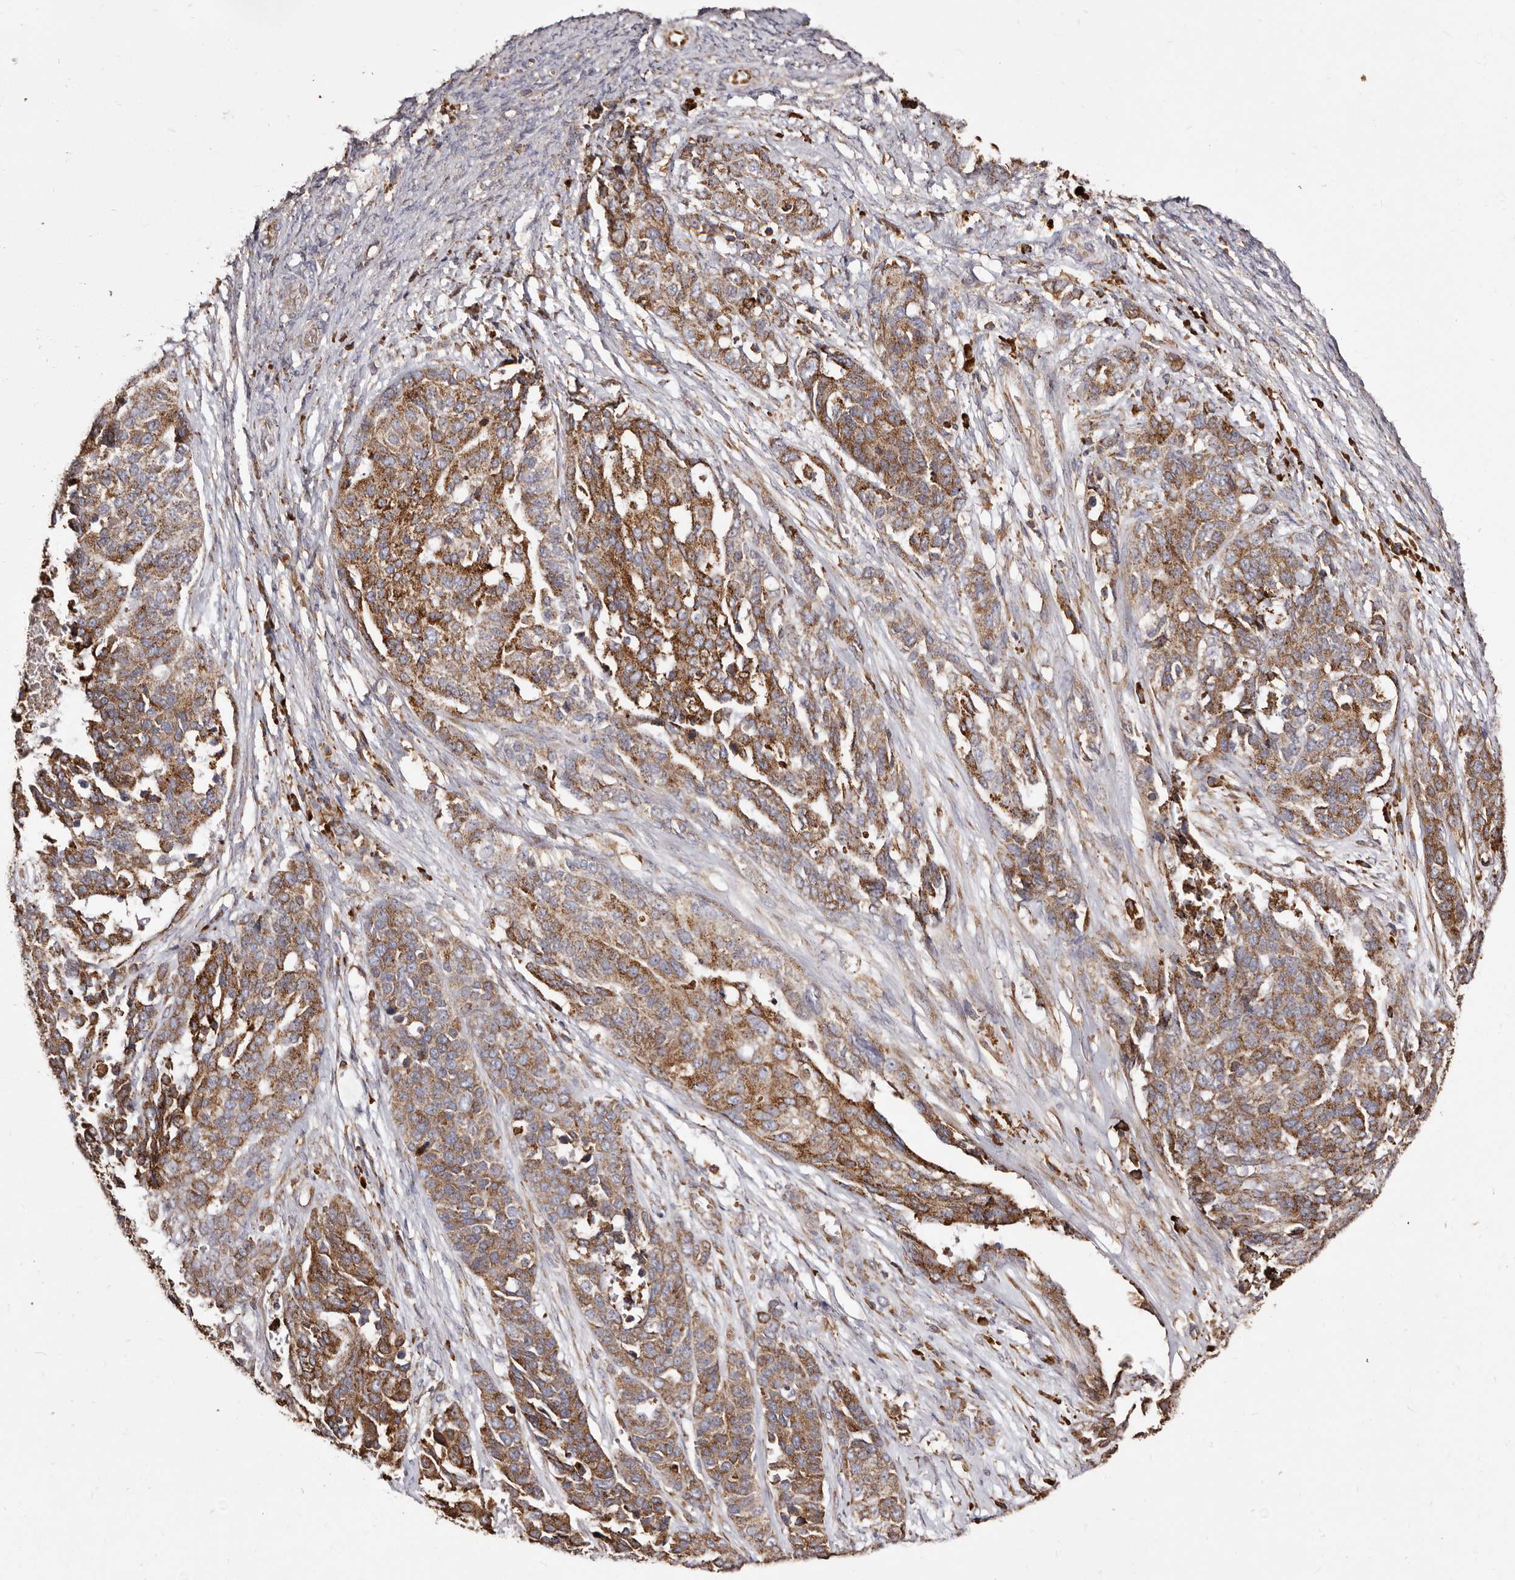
{"staining": {"intensity": "moderate", "quantity": ">75%", "location": "cytoplasmic/membranous"}, "tissue": "ovarian cancer", "cell_type": "Tumor cells", "image_type": "cancer", "snomed": [{"axis": "morphology", "description": "Cystadenocarcinoma, serous, NOS"}, {"axis": "topography", "description": "Ovary"}], "caption": "A medium amount of moderate cytoplasmic/membranous positivity is appreciated in approximately >75% of tumor cells in ovarian cancer (serous cystadenocarcinoma) tissue.", "gene": "ACBD6", "patient": {"sex": "female", "age": 44}}